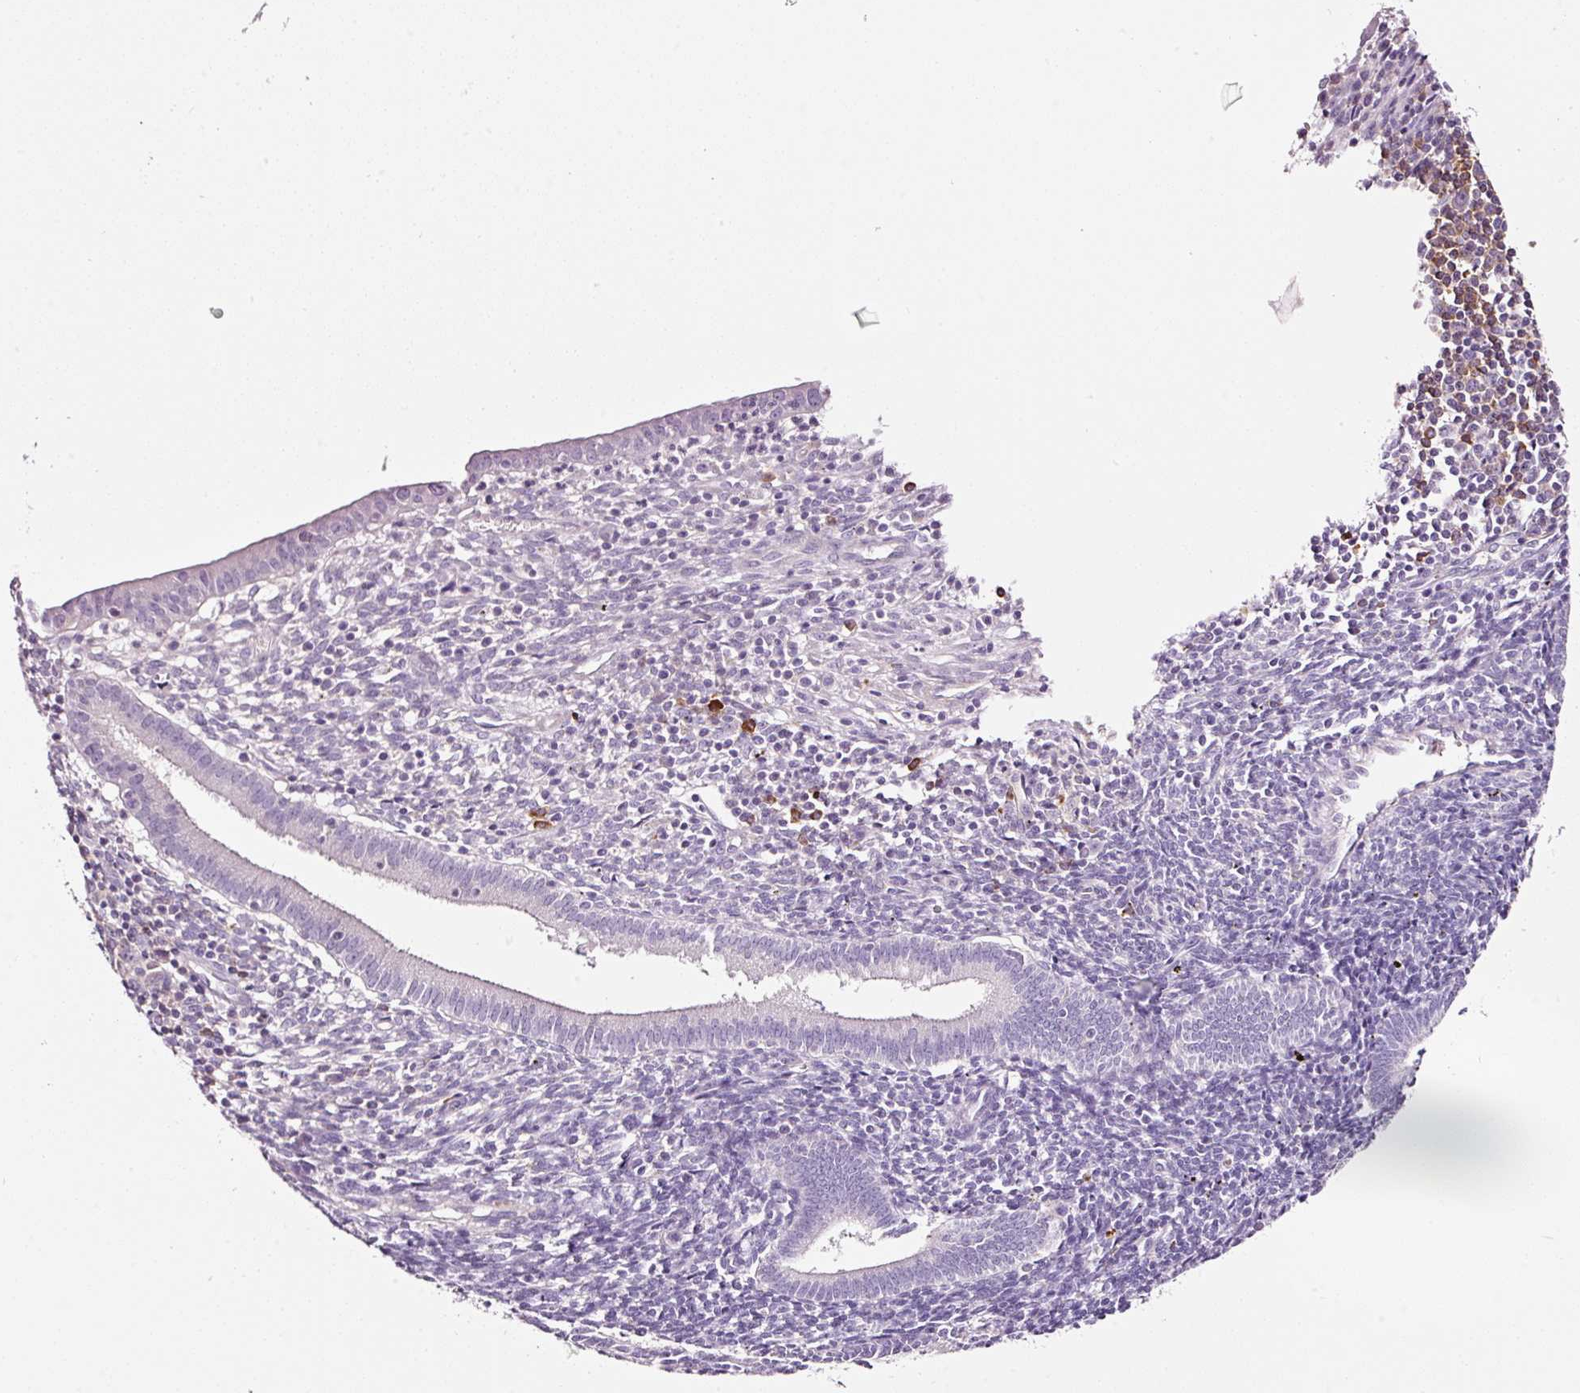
{"staining": {"intensity": "negative", "quantity": "none", "location": "none"}, "tissue": "endometrium", "cell_type": "Cells in endometrial stroma", "image_type": "normal", "snomed": [{"axis": "morphology", "description": "Normal tissue, NOS"}, {"axis": "topography", "description": "Endometrium"}], "caption": "A photomicrograph of endometrium stained for a protein reveals no brown staining in cells in endometrial stroma.", "gene": "CYB561A3", "patient": {"sex": "female", "age": 41}}